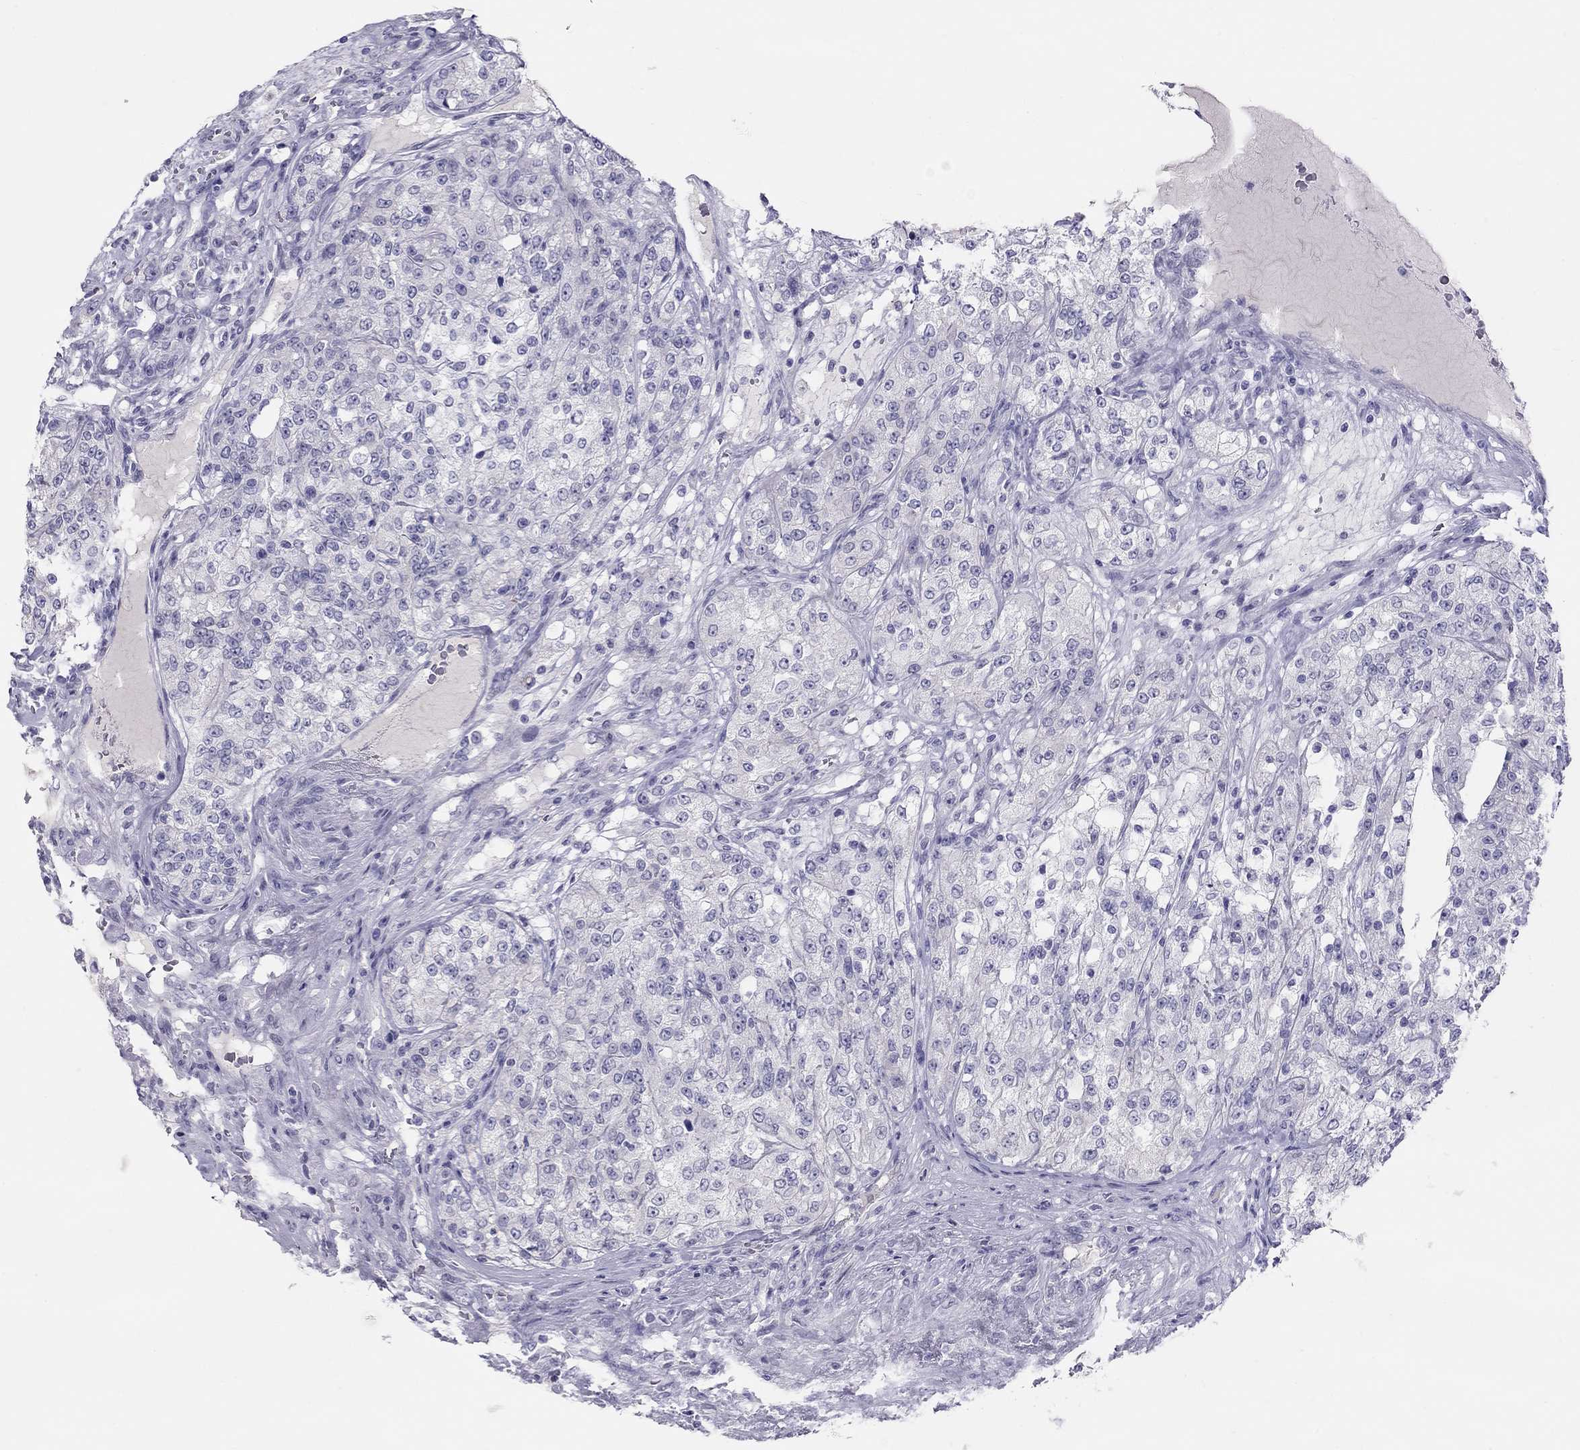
{"staining": {"intensity": "negative", "quantity": "none", "location": "none"}, "tissue": "renal cancer", "cell_type": "Tumor cells", "image_type": "cancer", "snomed": [{"axis": "morphology", "description": "Adenocarcinoma, NOS"}, {"axis": "topography", "description": "Kidney"}], "caption": "An immunohistochemistry (IHC) histopathology image of adenocarcinoma (renal) is shown. There is no staining in tumor cells of adenocarcinoma (renal).", "gene": "KCNV2", "patient": {"sex": "female", "age": 63}}